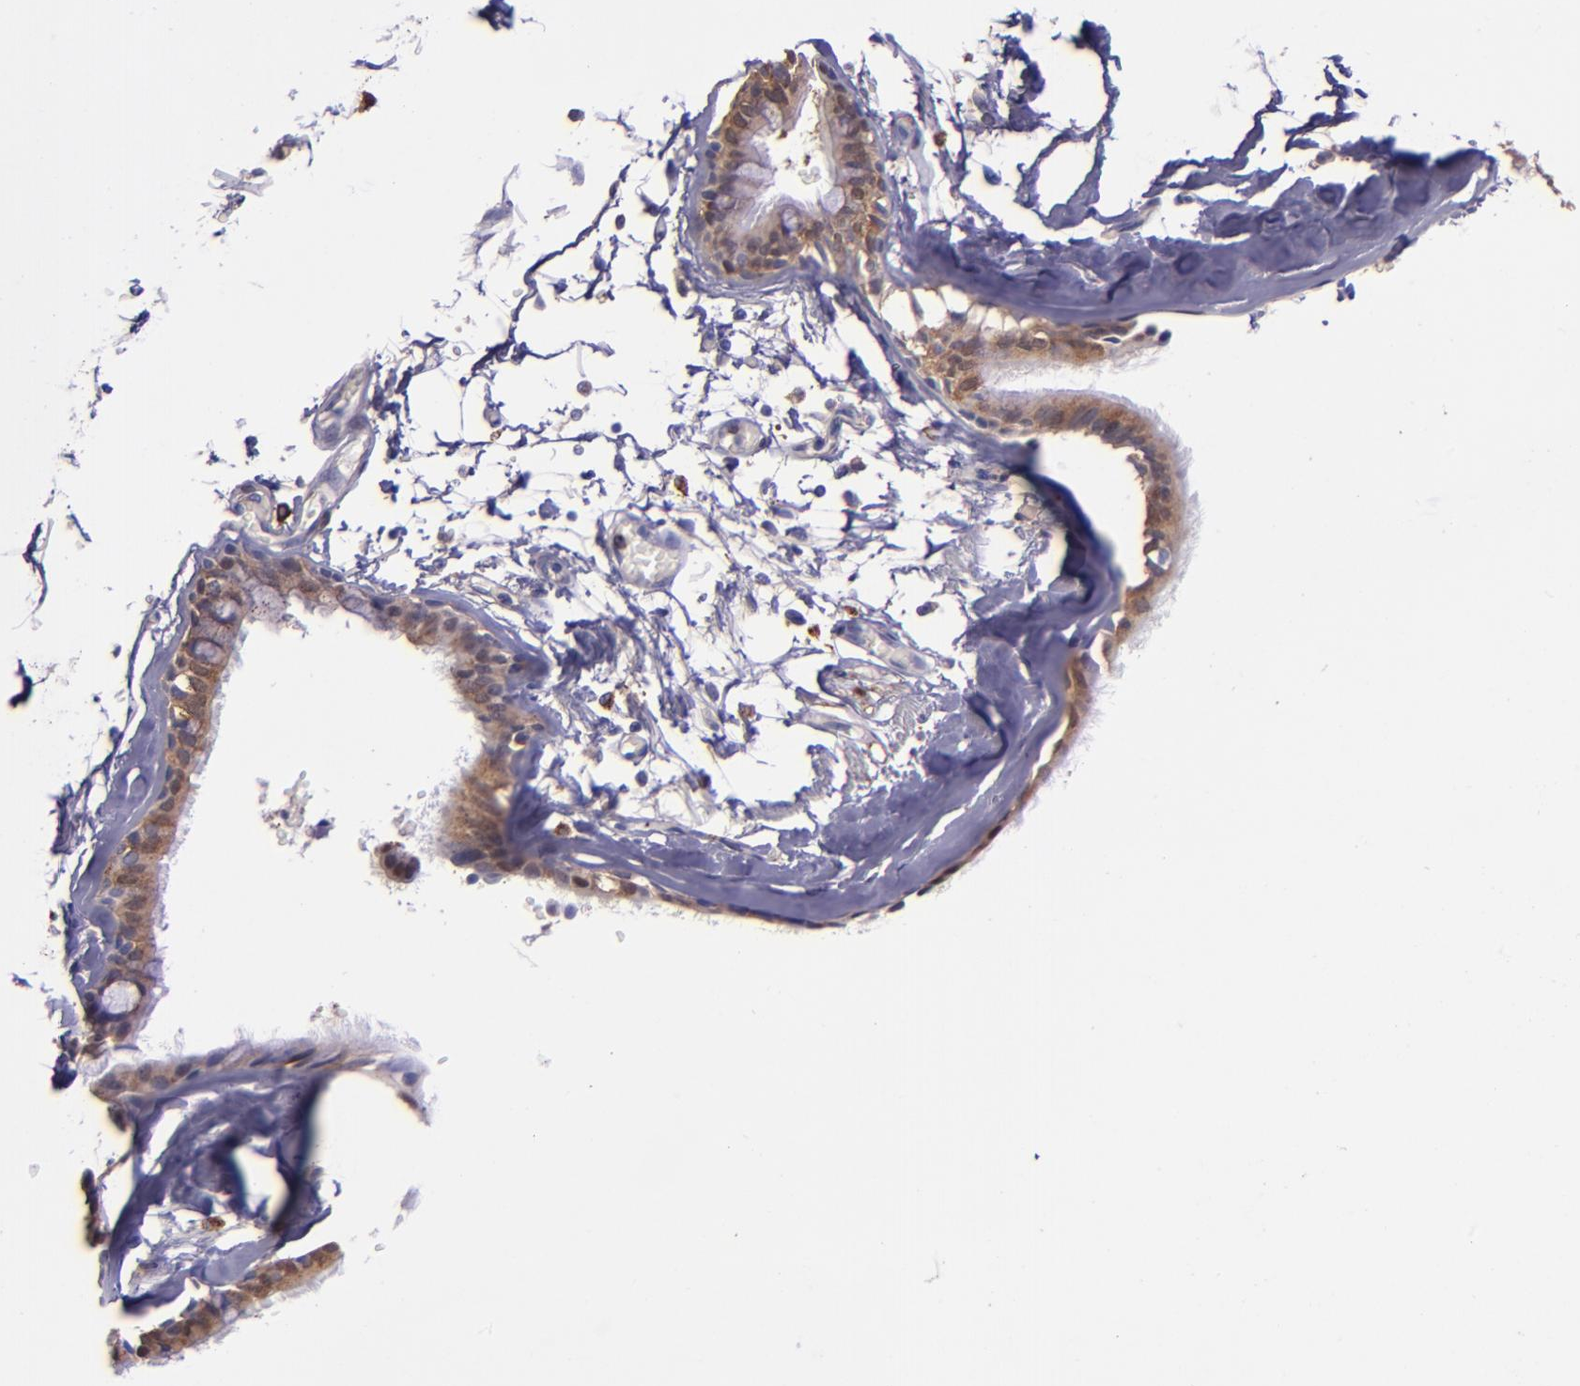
{"staining": {"intensity": "moderate", "quantity": ">75%", "location": "cytoplasmic/membranous"}, "tissue": "bronchus", "cell_type": "Respiratory epithelial cells", "image_type": "normal", "snomed": [{"axis": "morphology", "description": "Normal tissue, NOS"}, {"axis": "topography", "description": "Bronchus"}, {"axis": "topography", "description": "Lung"}], "caption": "A brown stain highlights moderate cytoplasmic/membranous expression of a protein in respiratory epithelial cells of benign human bronchus. The staining was performed using DAB (3,3'-diaminobenzidine), with brown indicating positive protein expression. Nuclei are stained blue with hematoxylin.", "gene": "WASH6P", "patient": {"sex": "female", "age": 56}}